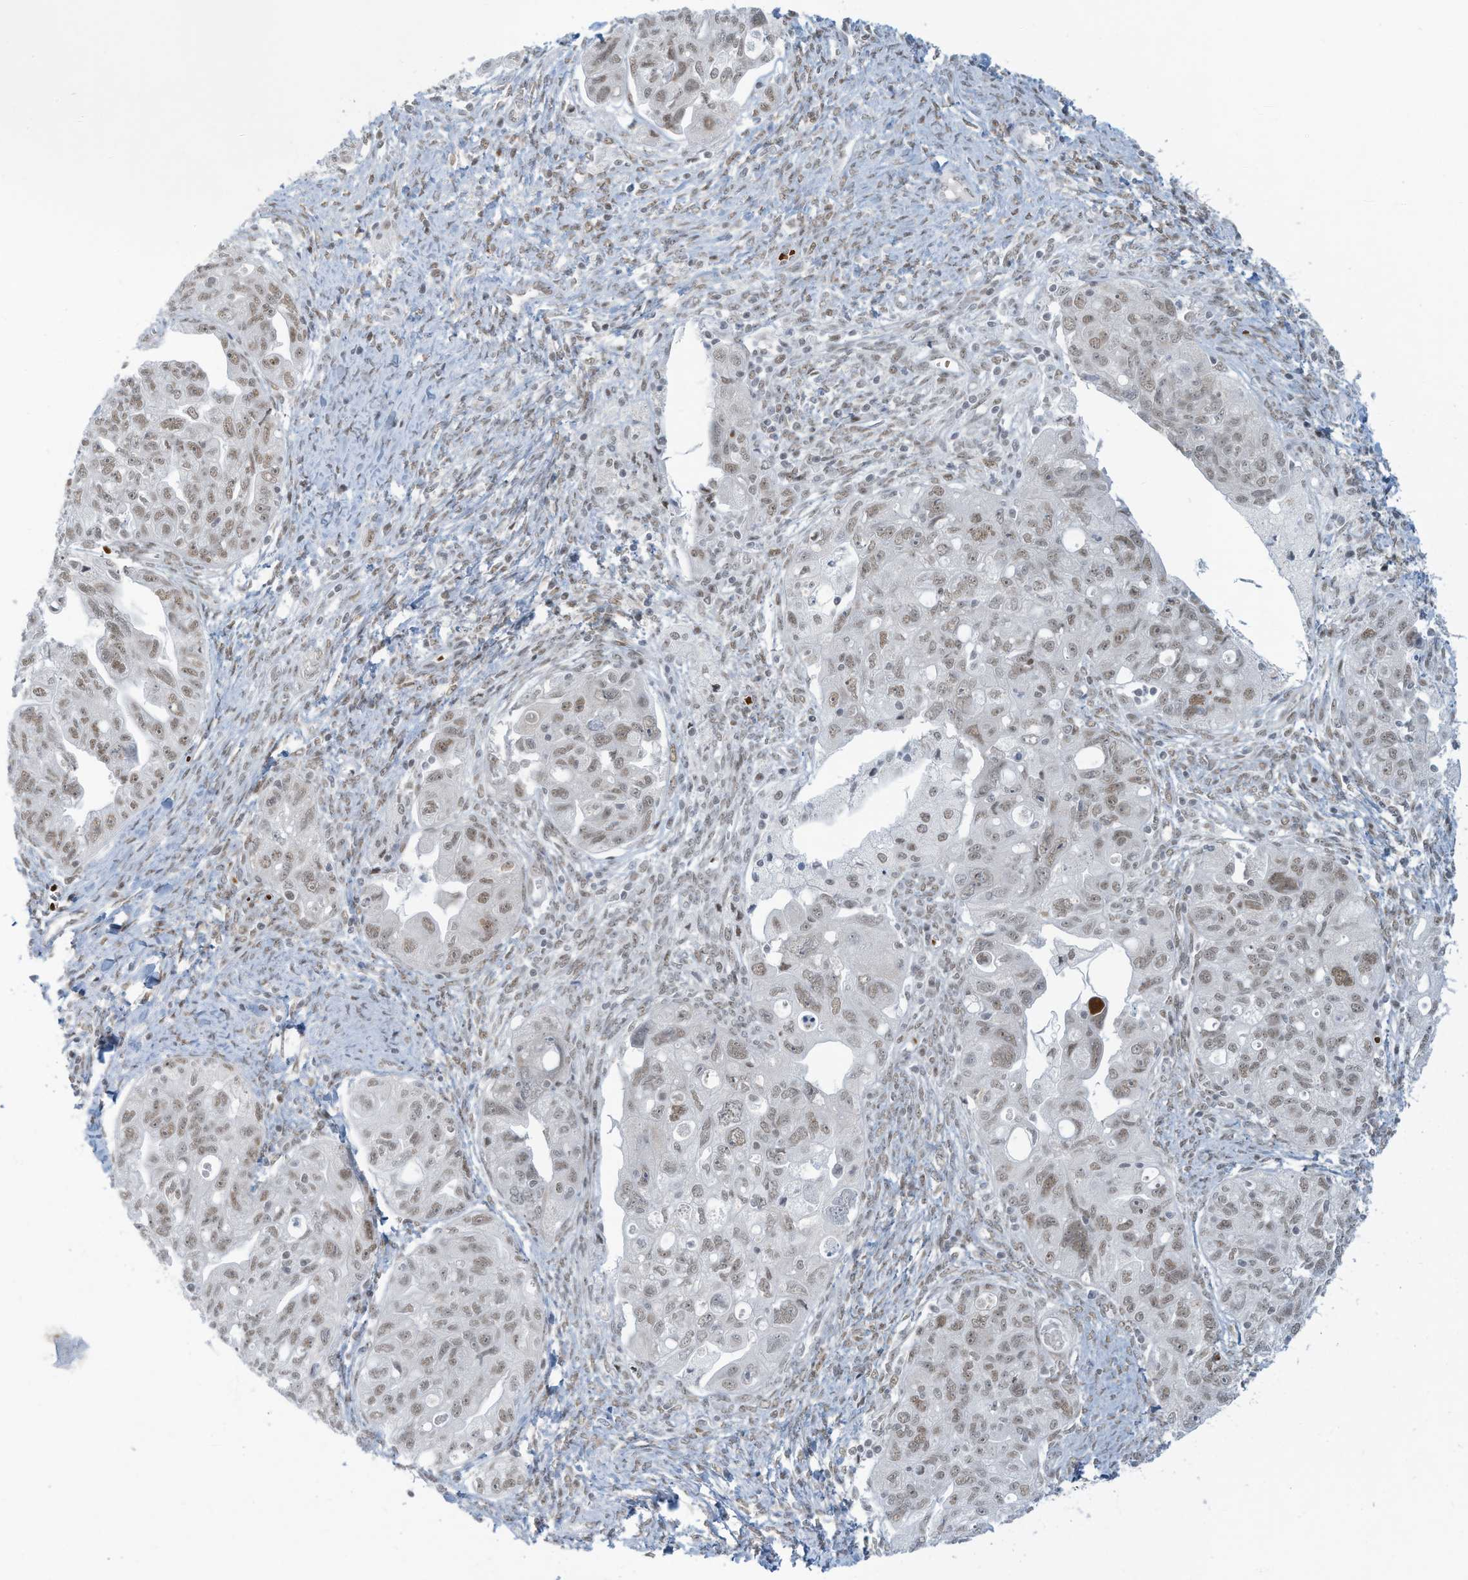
{"staining": {"intensity": "weak", "quantity": ">75%", "location": "nuclear"}, "tissue": "ovarian cancer", "cell_type": "Tumor cells", "image_type": "cancer", "snomed": [{"axis": "morphology", "description": "Carcinoma, NOS"}, {"axis": "morphology", "description": "Cystadenocarcinoma, serous, NOS"}, {"axis": "topography", "description": "Ovary"}], "caption": "Immunohistochemical staining of ovarian carcinoma displays low levels of weak nuclear staining in approximately >75% of tumor cells.", "gene": "ECT2L", "patient": {"sex": "female", "age": 69}}